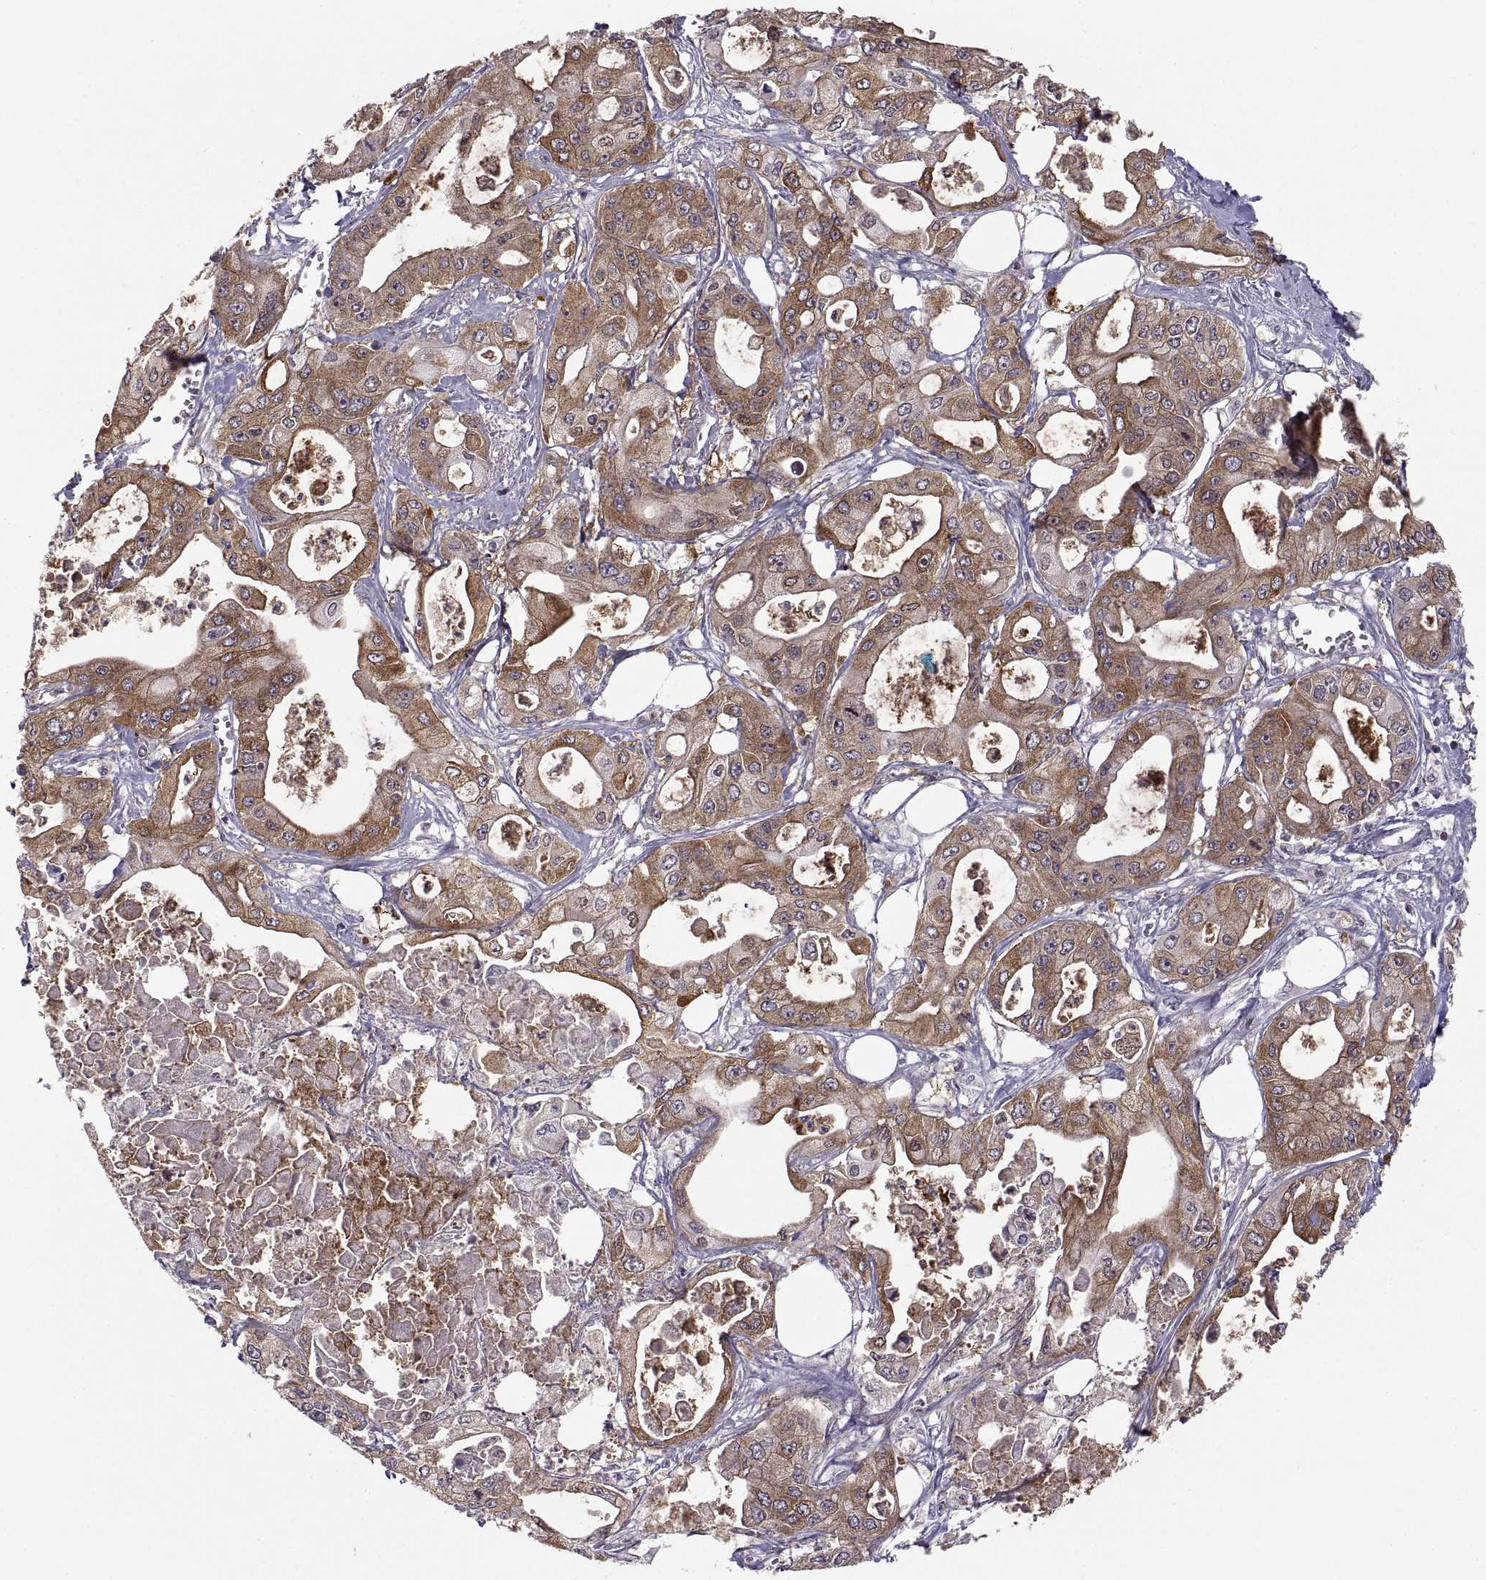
{"staining": {"intensity": "moderate", "quantity": "25%-75%", "location": "cytoplasmic/membranous"}, "tissue": "pancreatic cancer", "cell_type": "Tumor cells", "image_type": "cancer", "snomed": [{"axis": "morphology", "description": "Adenocarcinoma, NOS"}, {"axis": "topography", "description": "Pancreas"}], "caption": "Approximately 25%-75% of tumor cells in pancreatic cancer (adenocarcinoma) demonstrate moderate cytoplasmic/membranous protein positivity as visualized by brown immunohistochemical staining.", "gene": "EZR", "patient": {"sex": "male", "age": 70}}